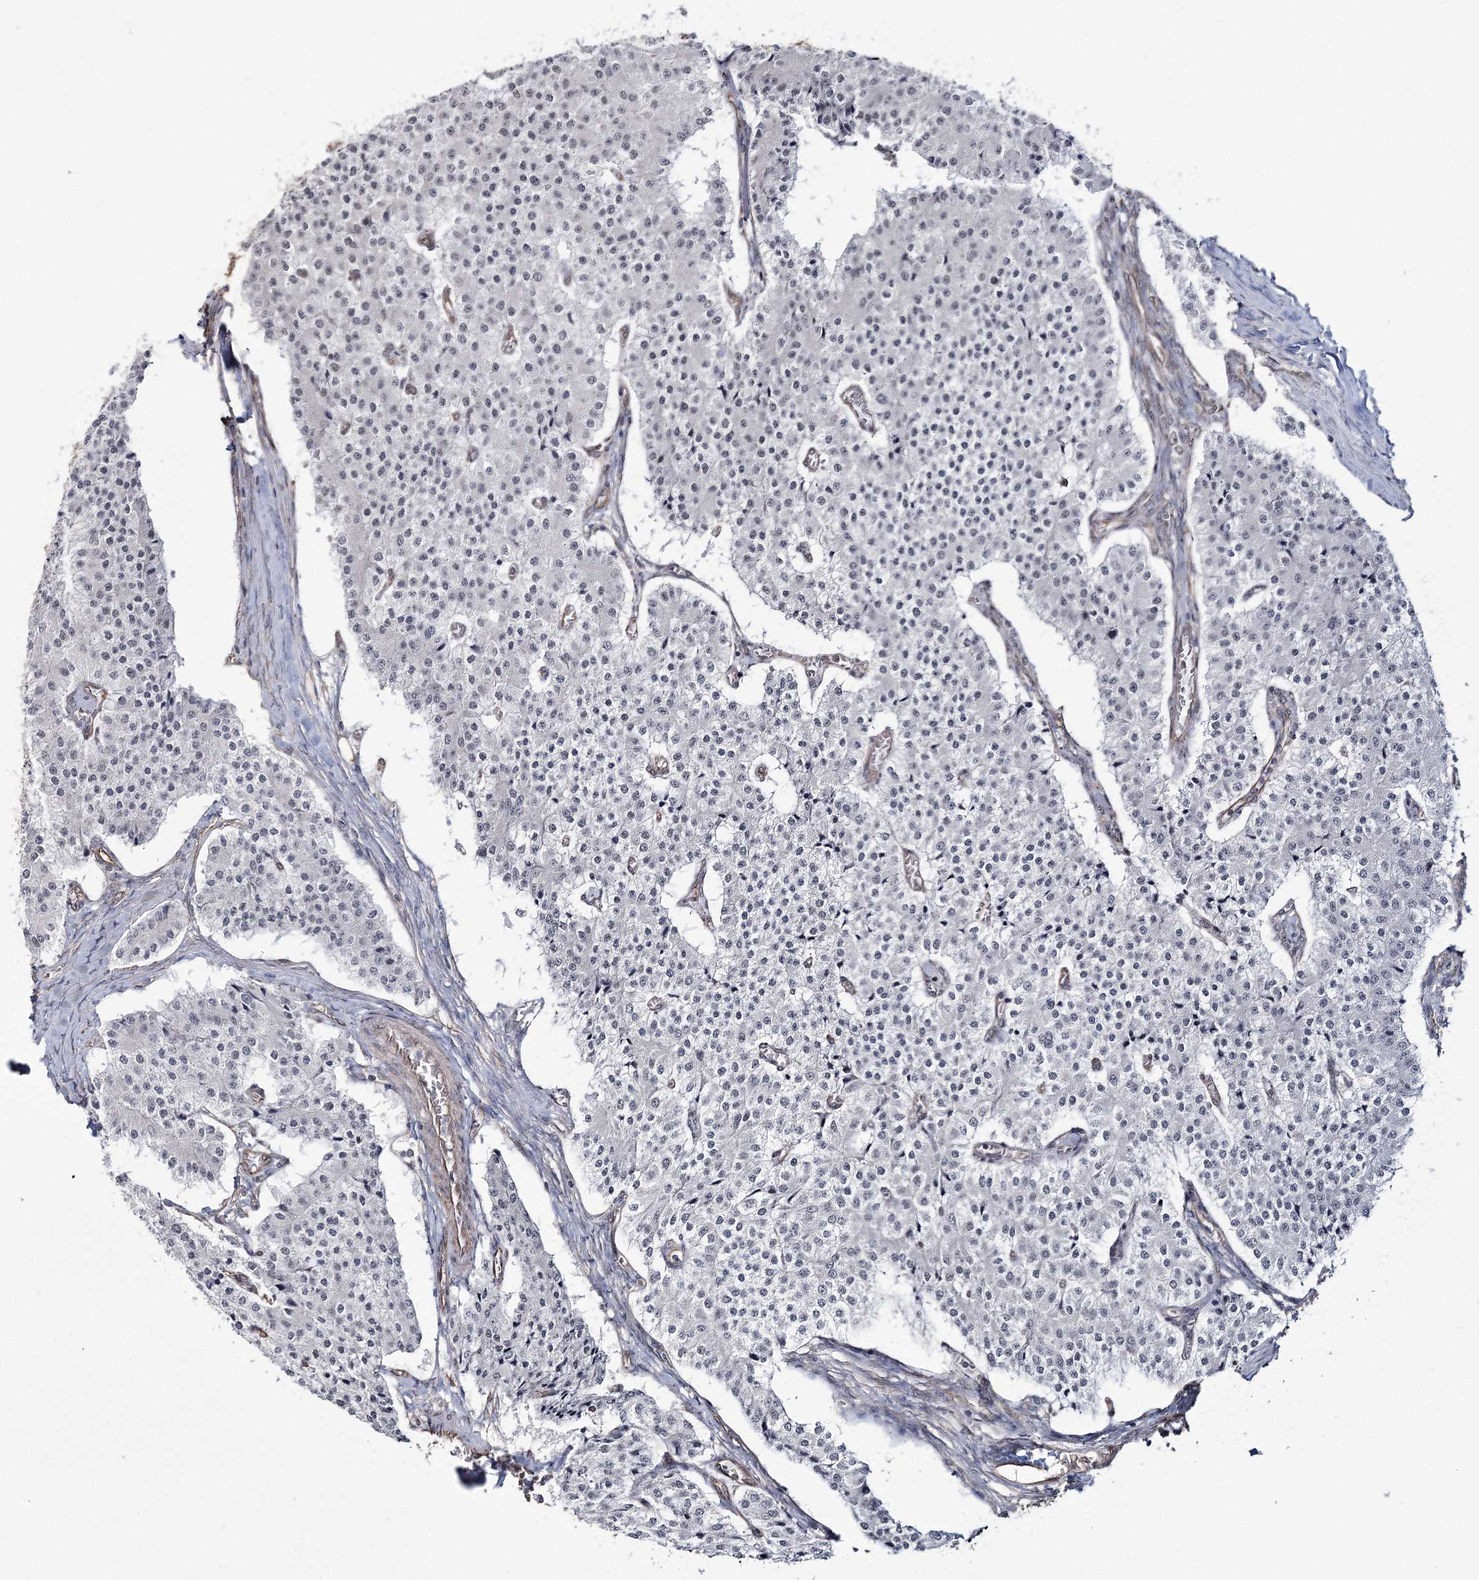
{"staining": {"intensity": "negative", "quantity": "none", "location": "none"}, "tissue": "carcinoid", "cell_type": "Tumor cells", "image_type": "cancer", "snomed": [{"axis": "morphology", "description": "Carcinoid, malignant, NOS"}, {"axis": "topography", "description": "Colon"}], "caption": "DAB immunohistochemical staining of human malignant carcinoid reveals no significant staining in tumor cells.", "gene": "ATP11B", "patient": {"sex": "female", "age": 52}}